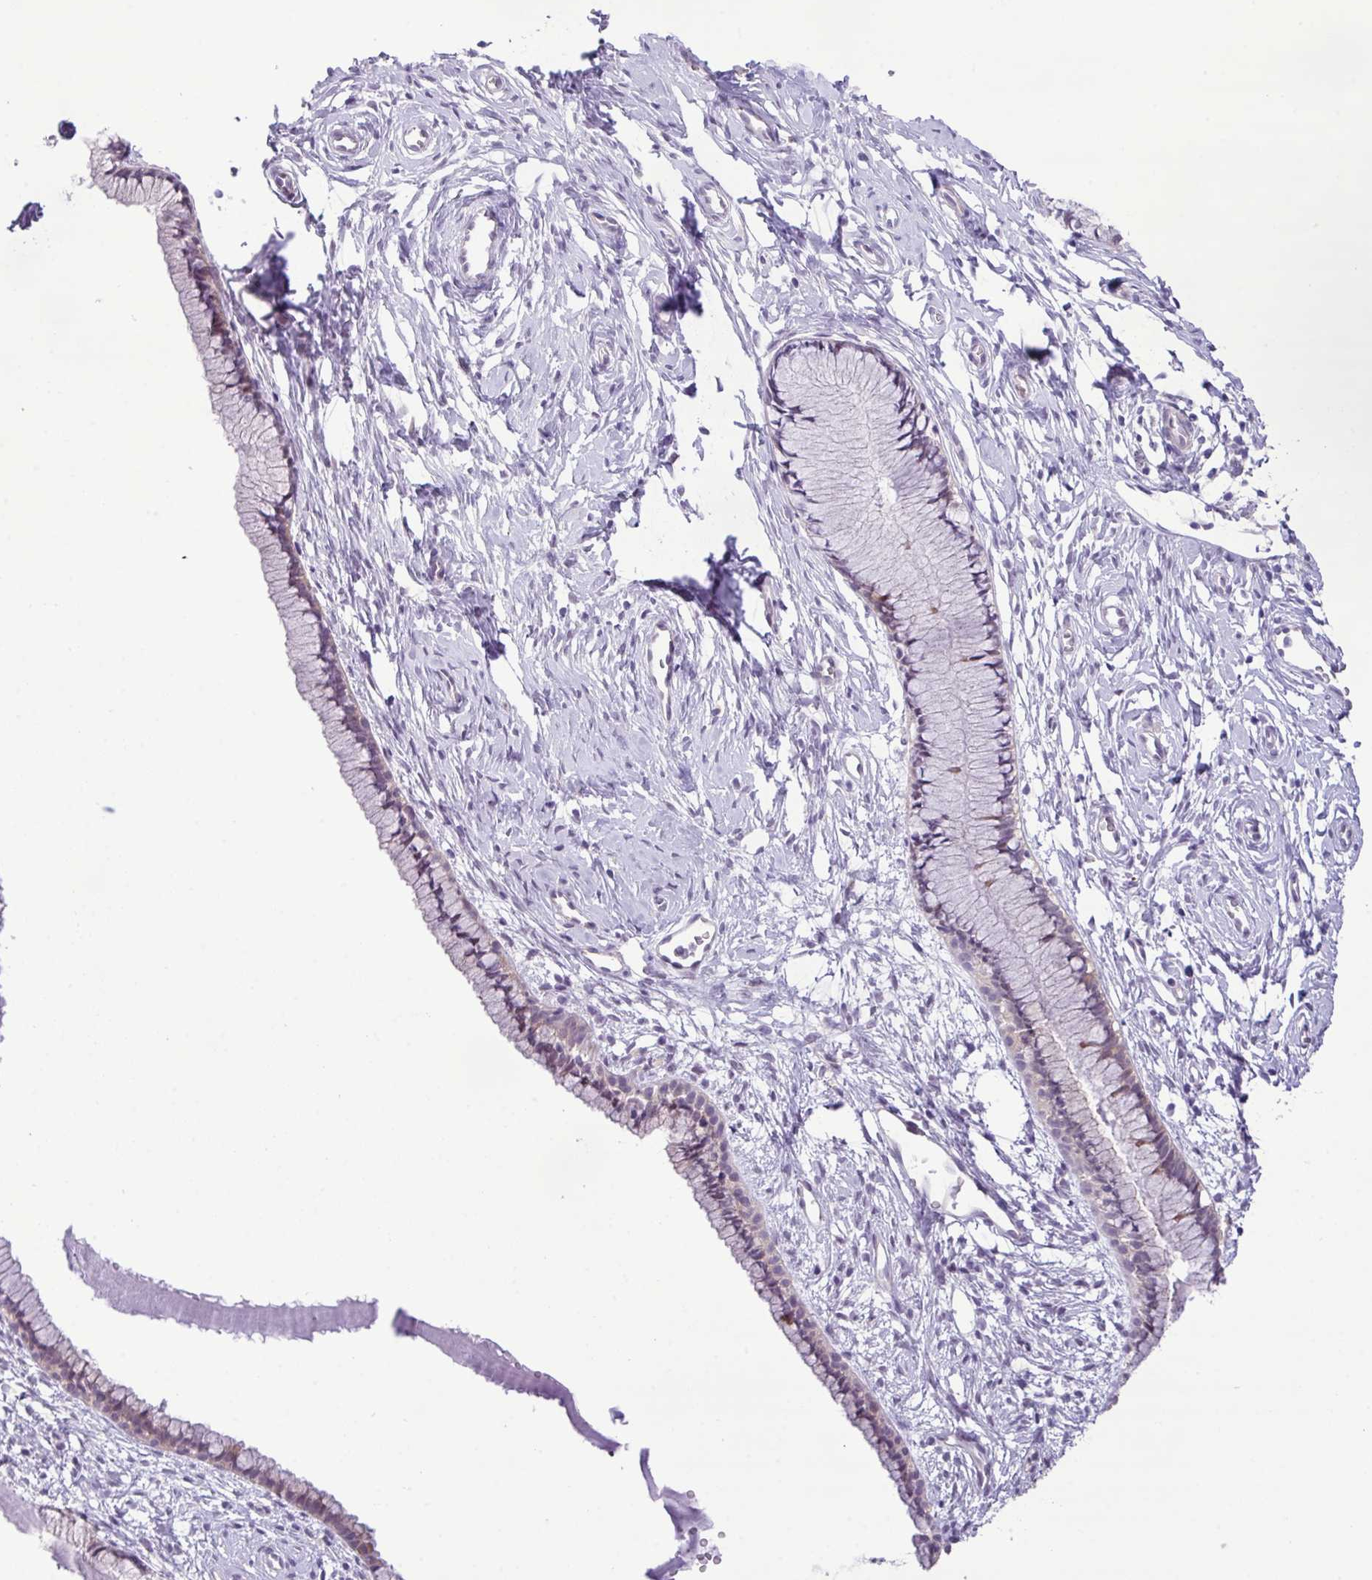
{"staining": {"intensity": "moderate", "quantity": "<25%", "location": "cytoplasmic/membranous,nuclear"}, "tissue": "cervix", "cell_type": "Glandular cells", "image_type": "normal", "snomed": [{"axis": "morphology", "description": "Normal tissue, NOS"}, {"axis": "topography", "description": "Cervix"}], "caption": "Cervix was stained to show a protein in brown. There is low levels of moderate cytoplasmic/membranous,nuclear staining in approximately <25% of glandular cells. (Brightfield microscopy of DAB IHC at high magnification).", "gene": "YLPM1", "patient": {"sex": "female", "age": 40}}